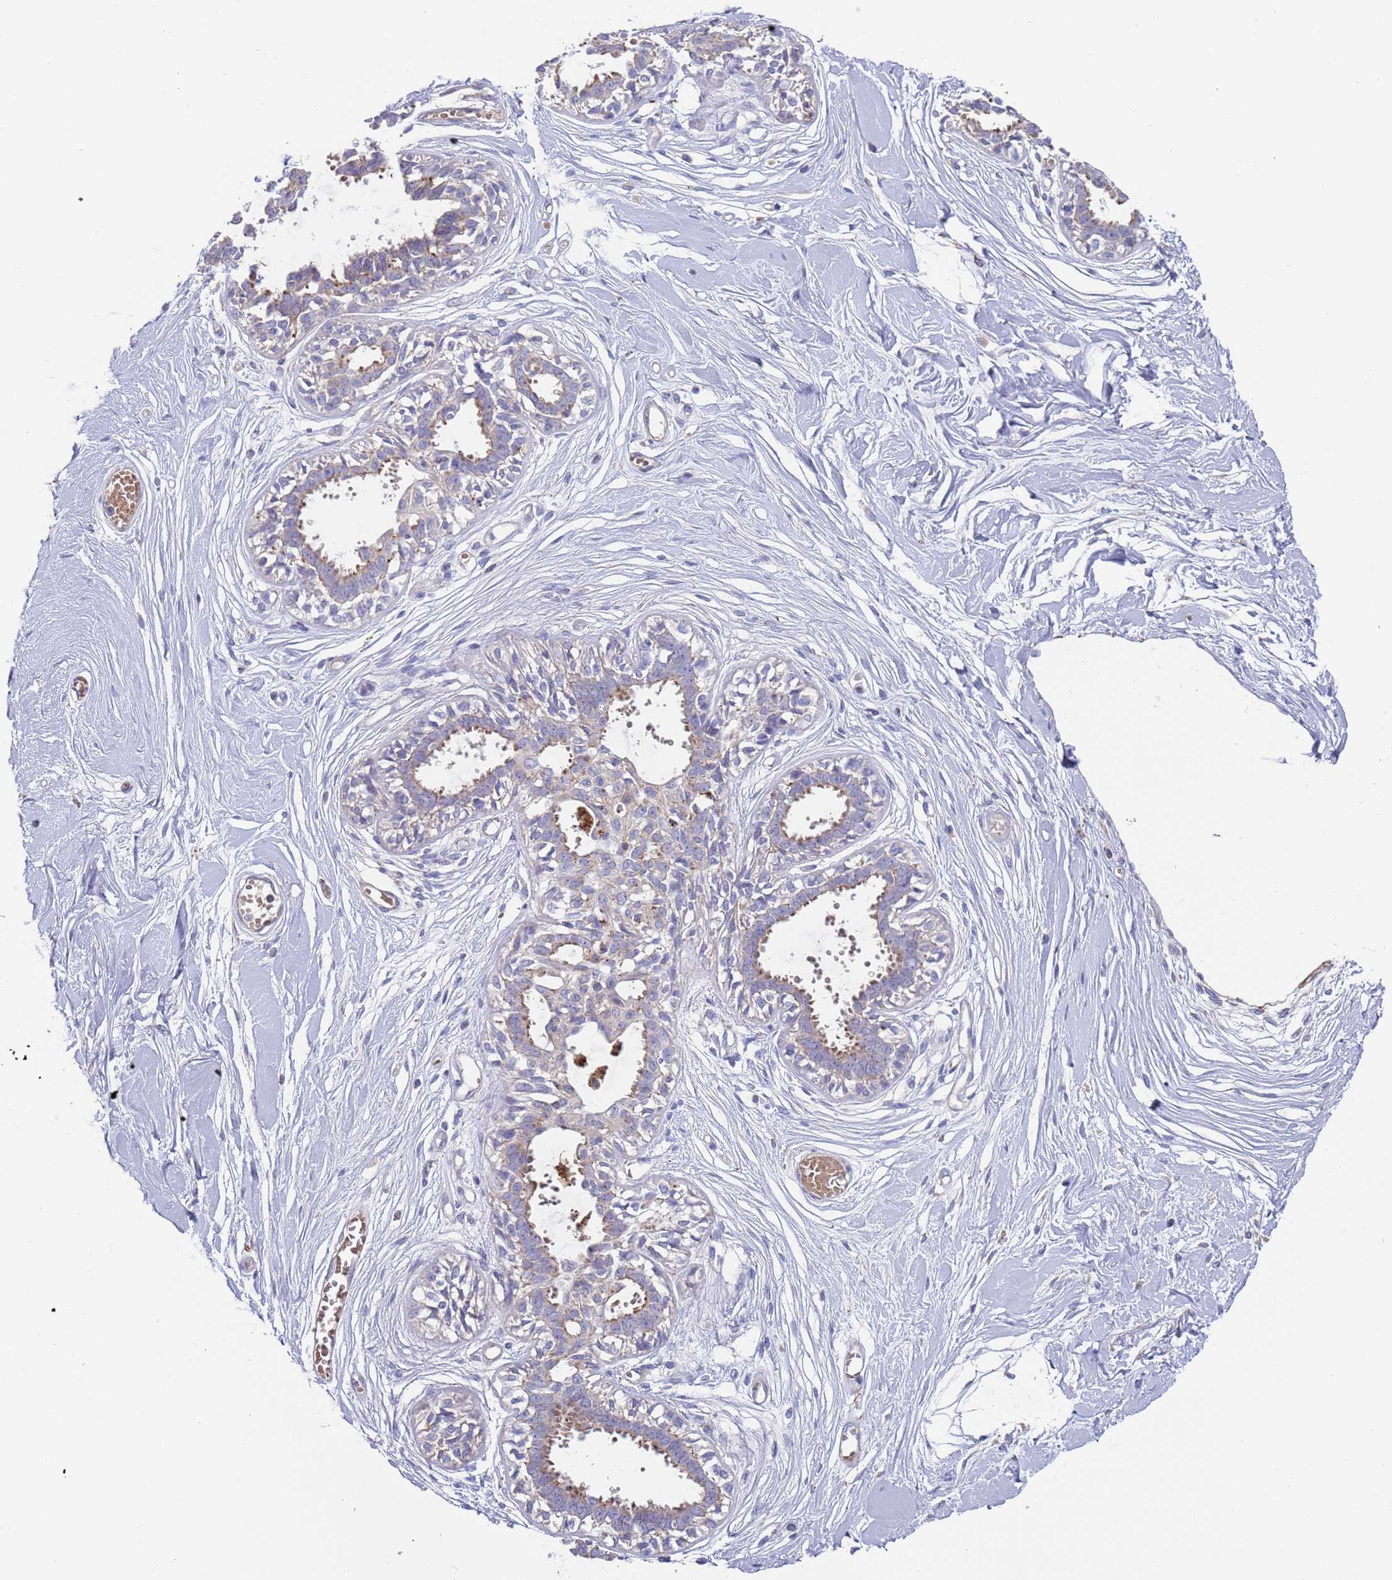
{"staining": {"intensity": "negative", "quantity": "none", "location": "none"}, "tissue": "breast", "cell_type": "Adipocytes", "image_type": "normal", "snomed": [{"axis": "morphology", "description": "Normal tissue, NOS"}, {"axis": "topography", "description": "Breast"}], "caption": "Breast stained for a protein using immunohistochemistry shows no positivity adipocytes.", "gene": "MALRD1", "patient": {"sex": "female", "age": 45}}